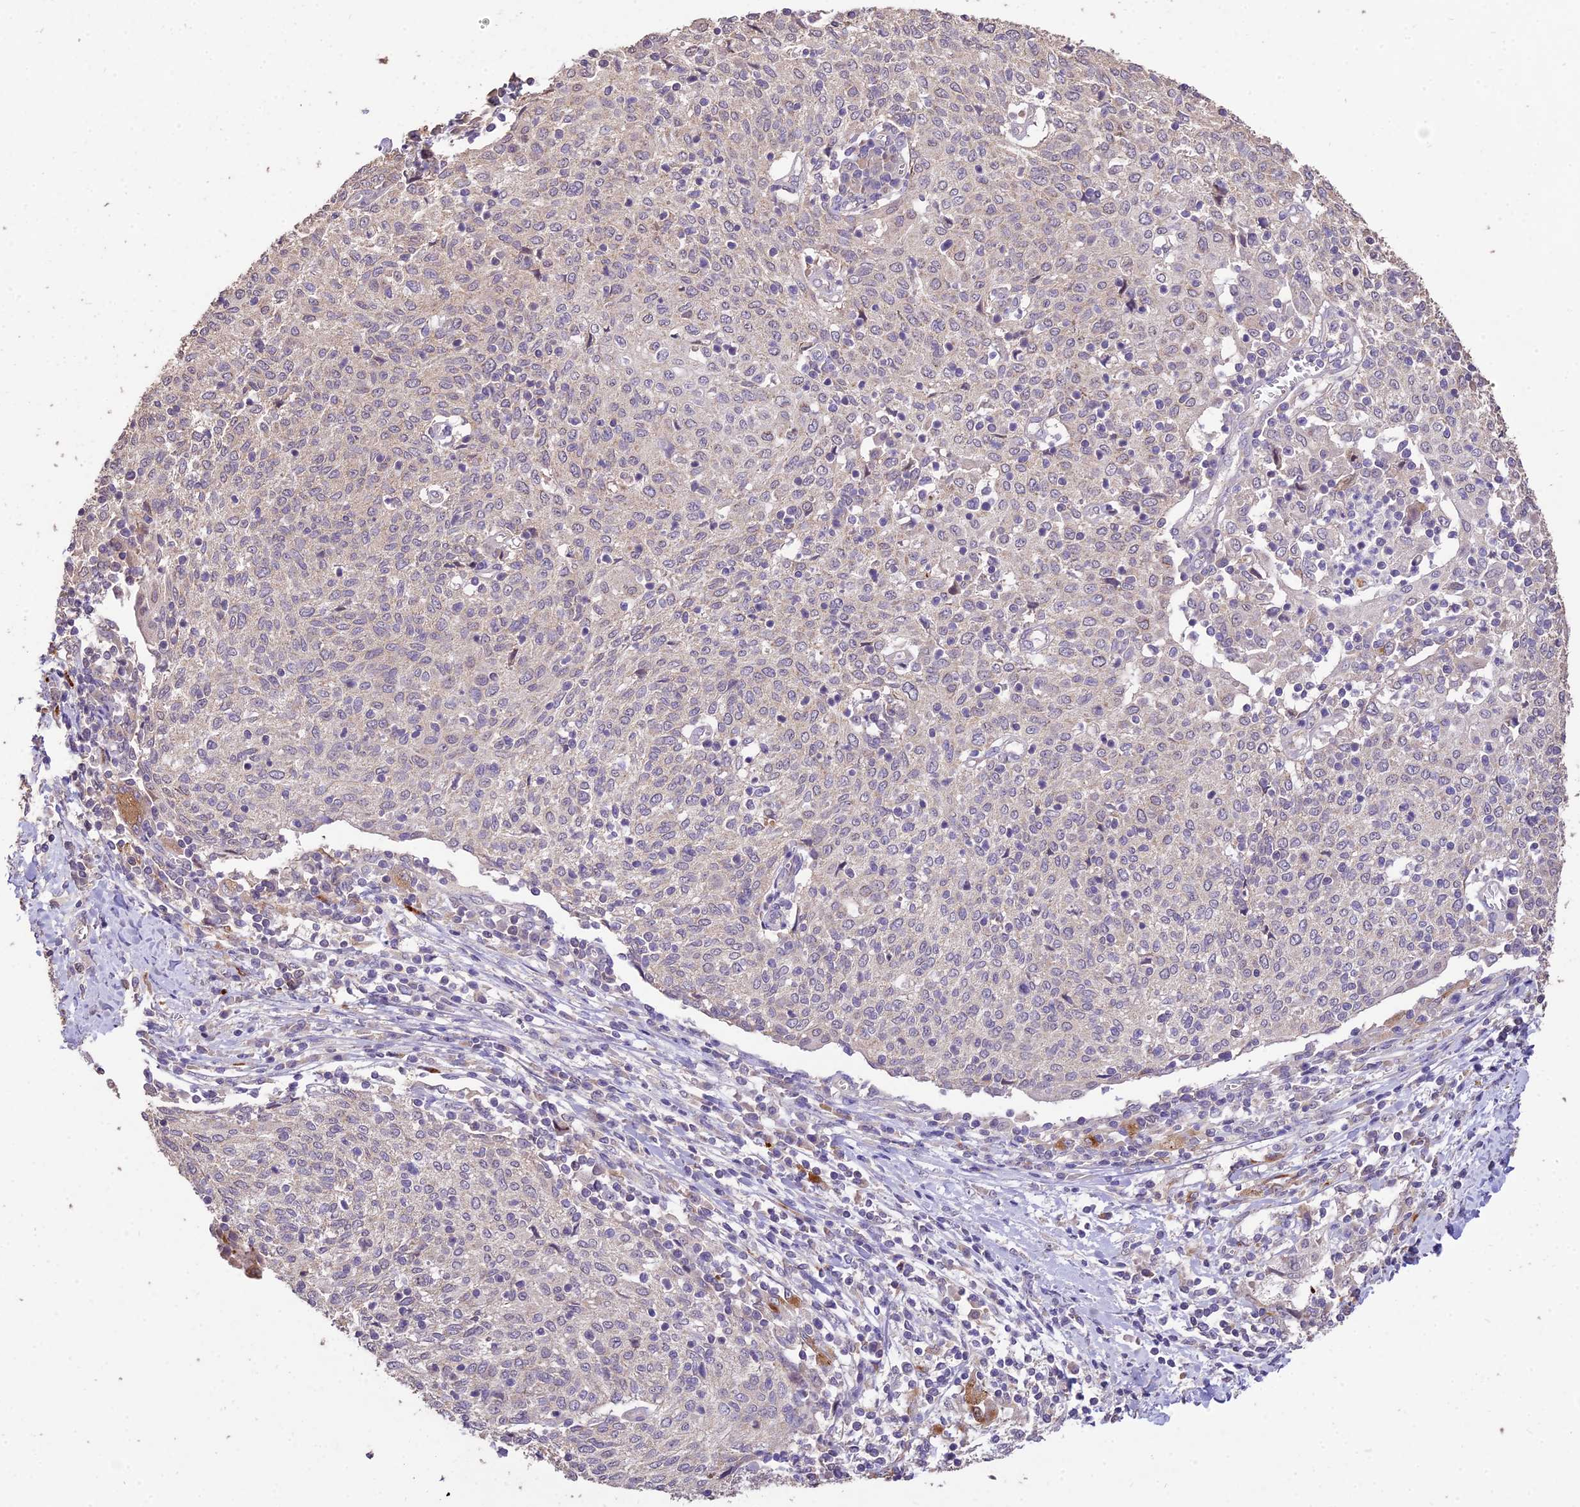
{"staining": {"intensity": "negative", "quantity": "none", "location": "none"}, "tissue": "cervical cancer", "cell_type": "Tumor cells", "image_type": "cancer", "snomed": [{"axis": "morphology", "description": "Squamous cell carcinoma, NOS"}, {"axis": "topography", "description": "Cervix"}], "caption": "This is a photomicrograph of IHC staining of cervical cancer (squamous cell carcinoma), which shows no positivity in tumor cells.", "gene": "SDHD", "patient": {"sex": "female", "age": 52}}